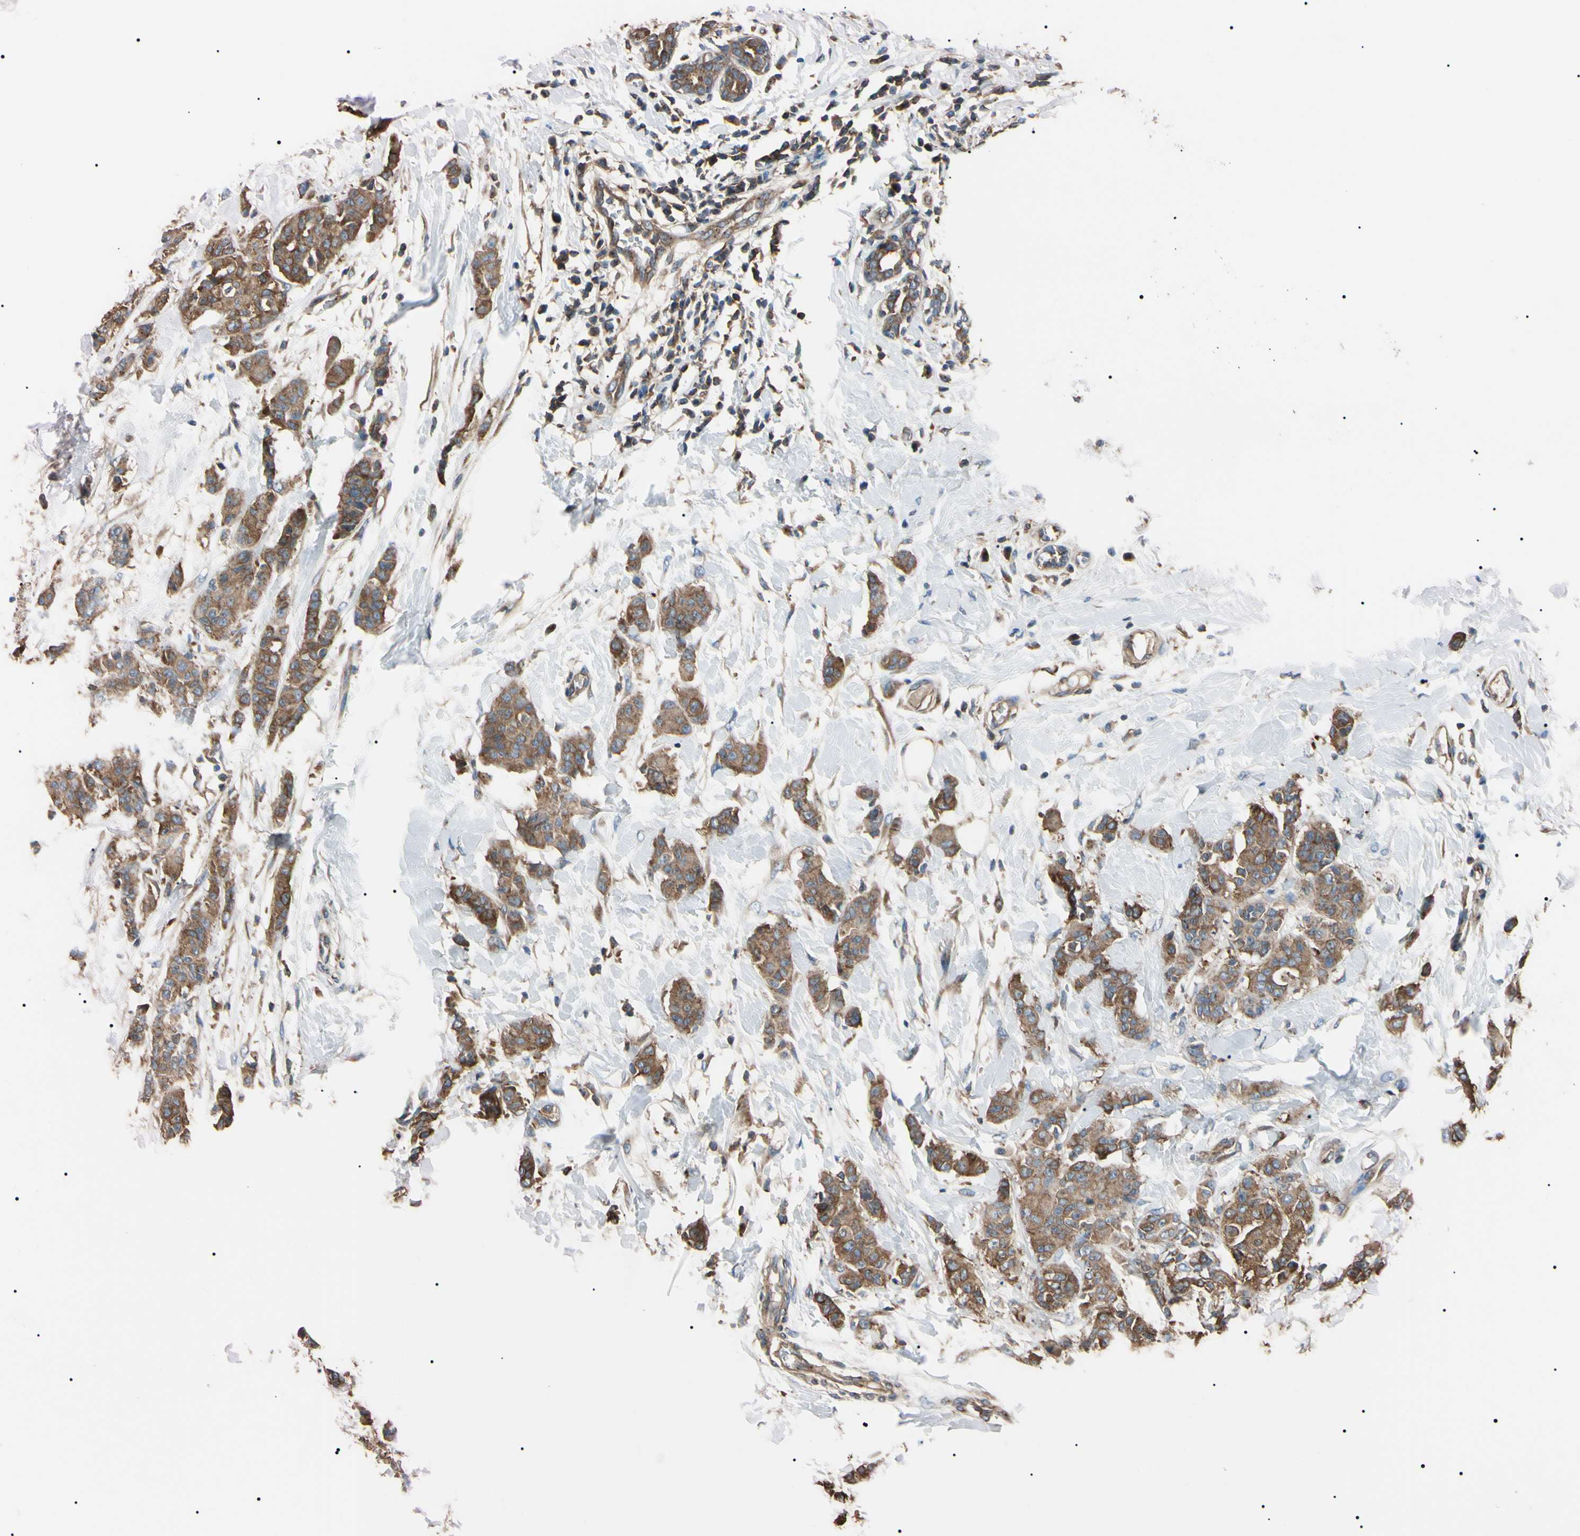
{"staining": {"intensity": "moderate", "quantity": ">75%", "location": "cytoplasmic/membranous"}, "tissue": "breast cancer", "cell_type": "Tumor cells", "image_type": "cancer", "snomed": [{"axis": "morphology", "description": "Normal tissue, NOS"}, {"axis": "morphology", "description": "Duct carcinoma"}, {"axis": "topography", "description": "Breast"}], "caption": "Protein expression analysis of breast infiltrating ductal carcinoma demonstrates moderate cytoplasmic/membranous positivity in about >75% of tumor cells. The staining was performed using DAB to visualize the protein expression in brown, while the nuclei were stained in blue with hematoxylin (Magnification: 20x).", "gene": "PRKACA", "patient": {"sex": "female", "age": 40}}